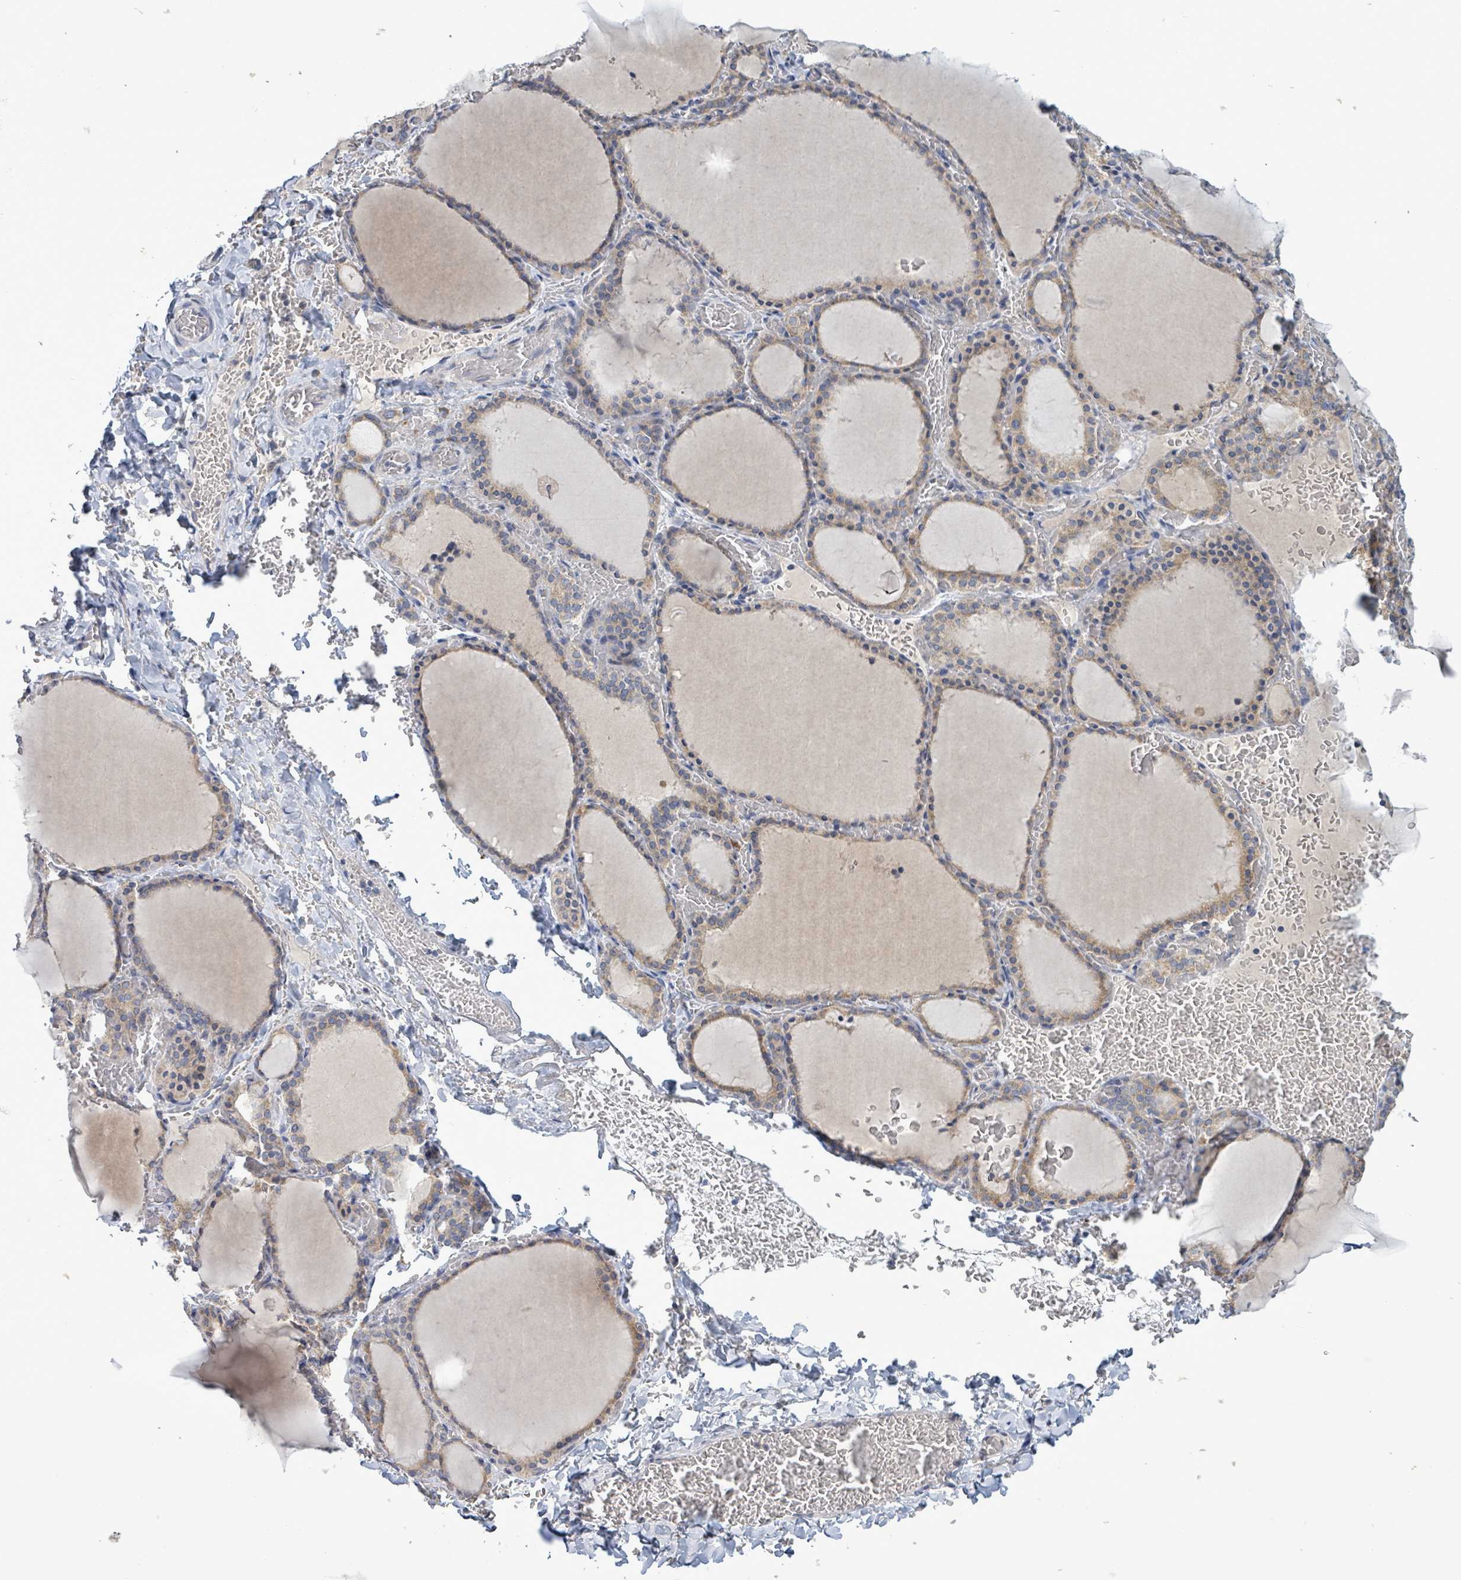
{"staining": {"intensity": "weak", "quantity": ">75%", "location": "cytoplasmic/membranous"}, "tissue": "thyroid gland", "cell_type": "Glandular cells", "image_type": "normal", "snomed": [{"axis": "morphology", "description": "Normal tissue, NOS"}, {"axis": "topography", "description": "Thyroid gland"}], "caption": "Brown immunohistochemical staining in benign thyroid gland displays weak cytoplasmic/membranous positivity in about >75% of glandular cells. (DAB (3,3'-diaminobenzidine) IHC with brightfield microscopy, high magnification).", "gene": "ATP13A1", "patient": {"sex": "female", "age": 39}}